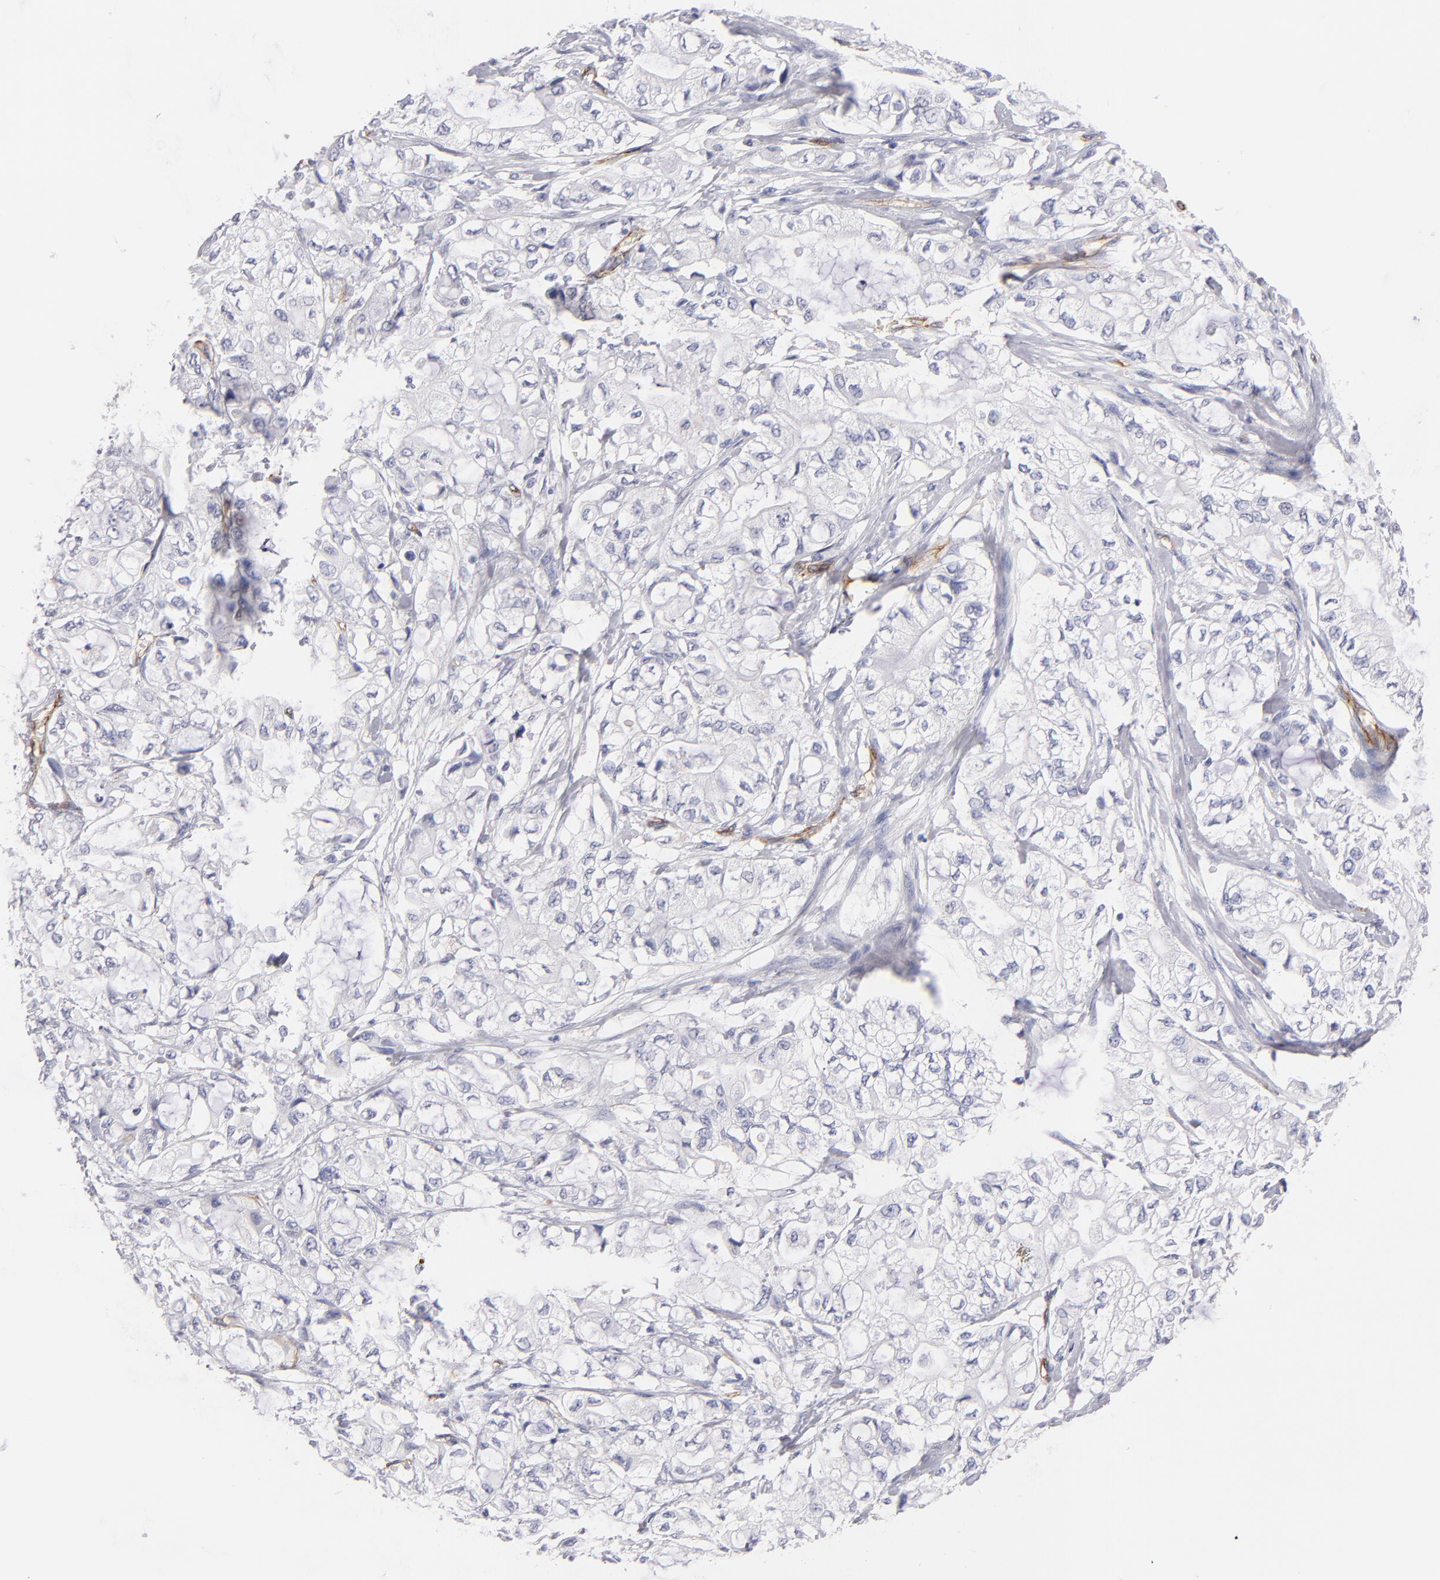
{"staining": {"intensity": "negative", "quantity": "none", "location": "none"}, "tissue": "pancreatic cancer", "cell_type": "Tumor cells", "image_type": "cancer", "snomed": [{"axis": "morphology", "description": "Adenocarcinoma, NOS"}, {"axis": "topography", "description": "Pancreas"}], "caption": "Adenocarcinoma (pancreatic) was stained to show a protein in brown. There is no significant expression in tumor cells.", "gene": "PLVAP", "patient": {"sex": "male", "age": 79}}